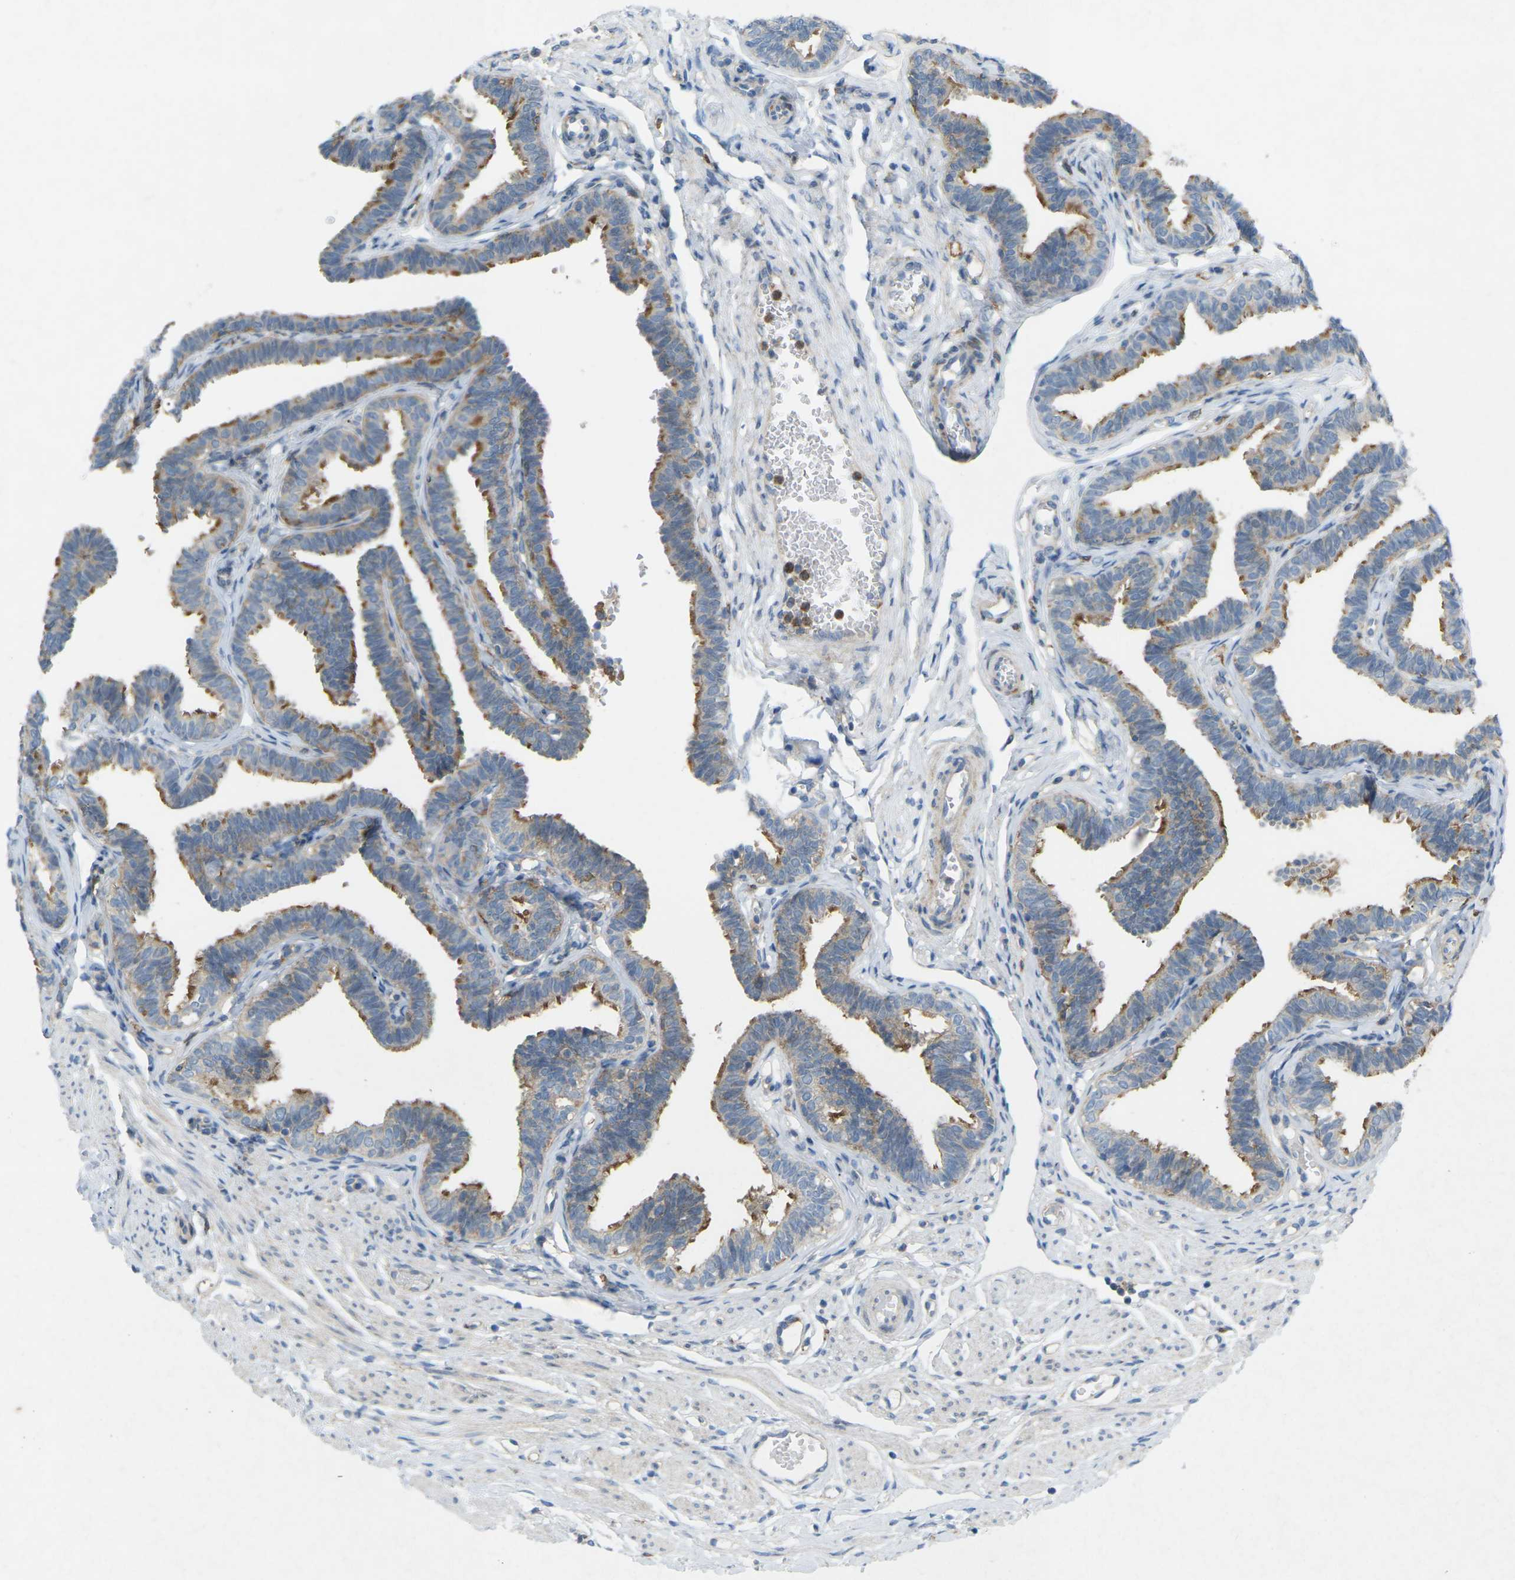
{"staining": {"intensity": "moderate", "quantity": "25%-75%", "location": "cytoplasmic/membranous"}, "tissue": "fallopian tube", "cell_type": "Glandular cells", "image_type": "normal", "snomed": [{"axis": "morphology", "description": "Normal tissue, NOS"}, {"axis": "topography", "description": "Fallopian tube"}, {"axis": "topography", "description": "Ovary"}], "caption": "The immunohistochemical stain labels moderate cytoplasmic/membranous positivity in glandular cells of unremarkable fallopian tube.", "gene": "STK11", "patient": {"sex": "female", "age": 23}}